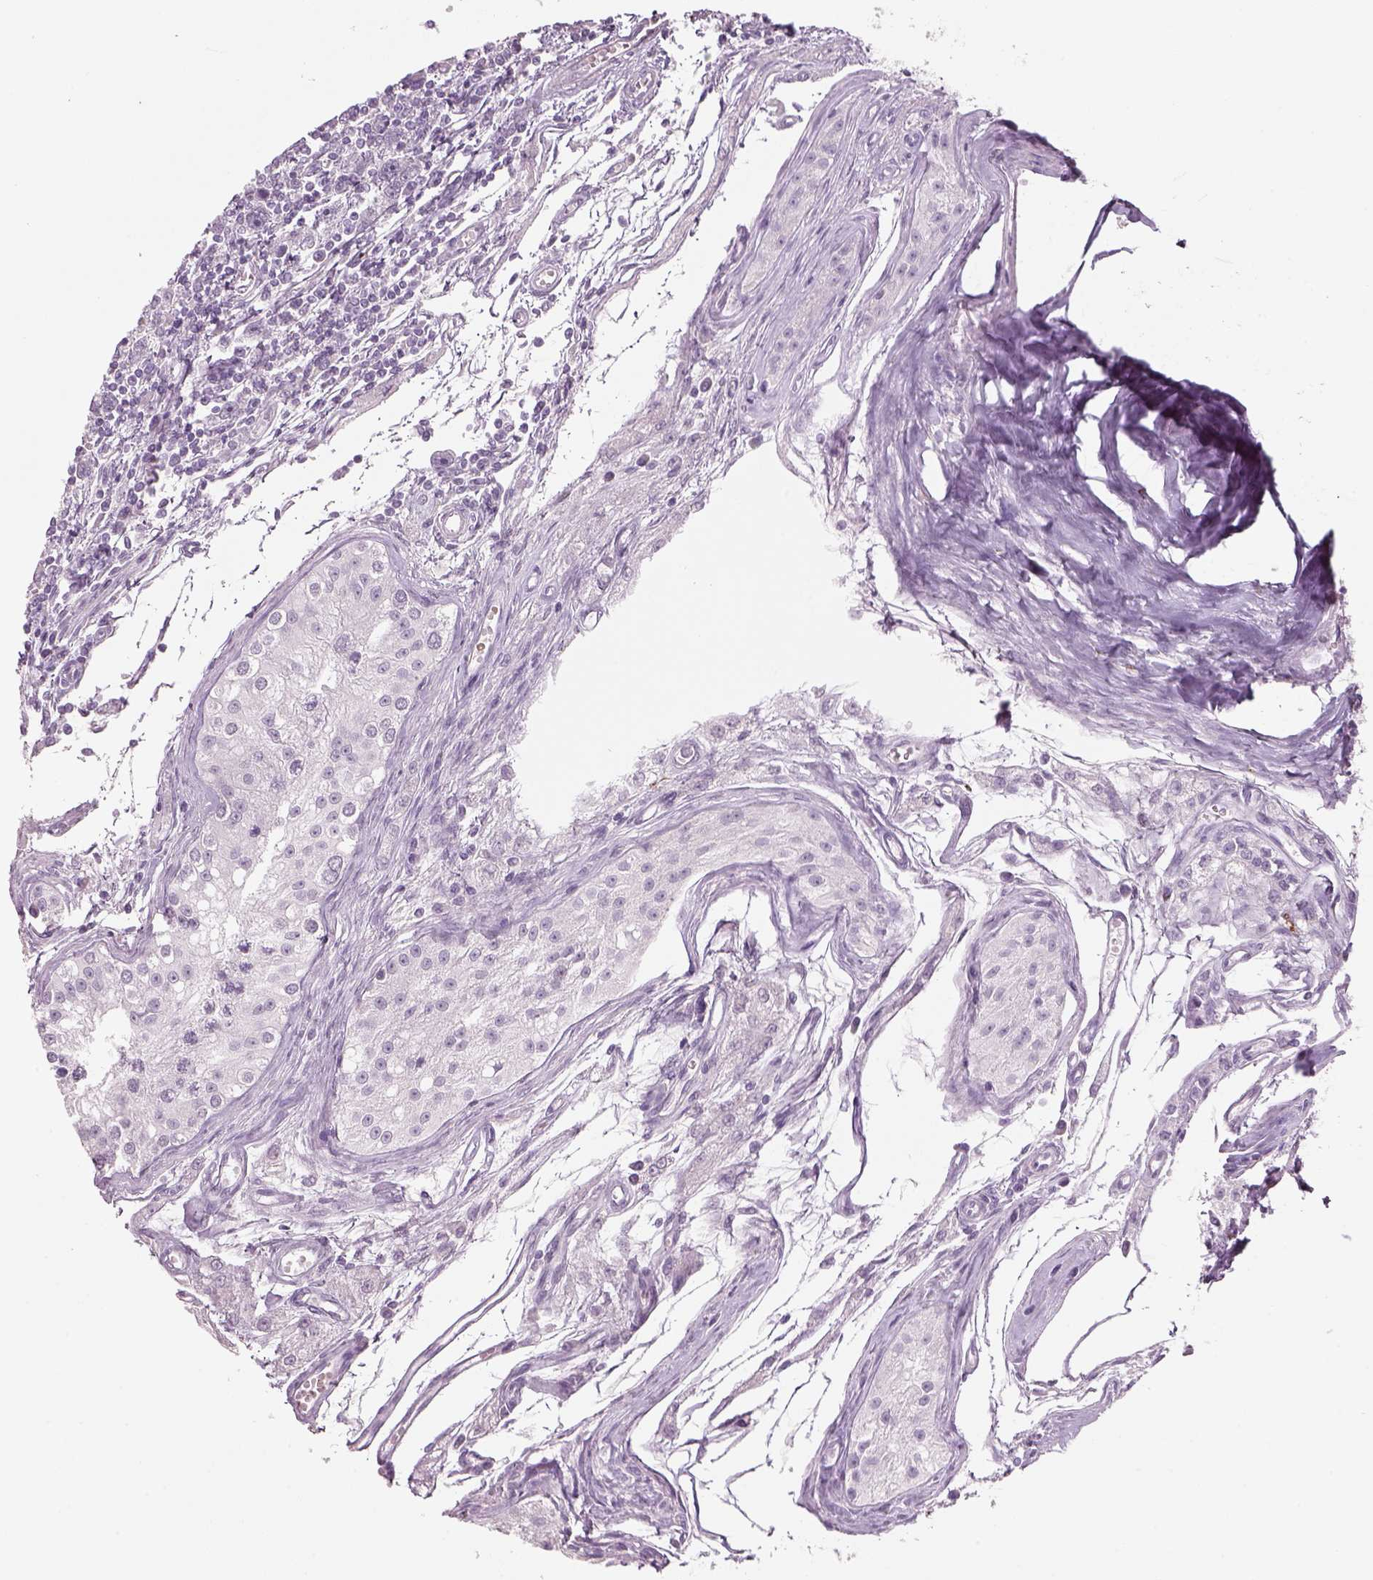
{"staining": {"intensity": "negative", "quantity": "none", "location": "none"}, "tissue": "testis cancer", "cell_type": "Tumor cells", "image_type": "cancer", "snomed": [{"axis": "morphology", "description": "Seminoma, NOS"}, {"axis": "topography", "description": "Testis"}], "caption": "An image of testis cancer (seminoma) stained for a protein shows no brown staining in tumor cells.", "gene": "SLC6A2", "patient": {"sex": "male", "age": 30}}